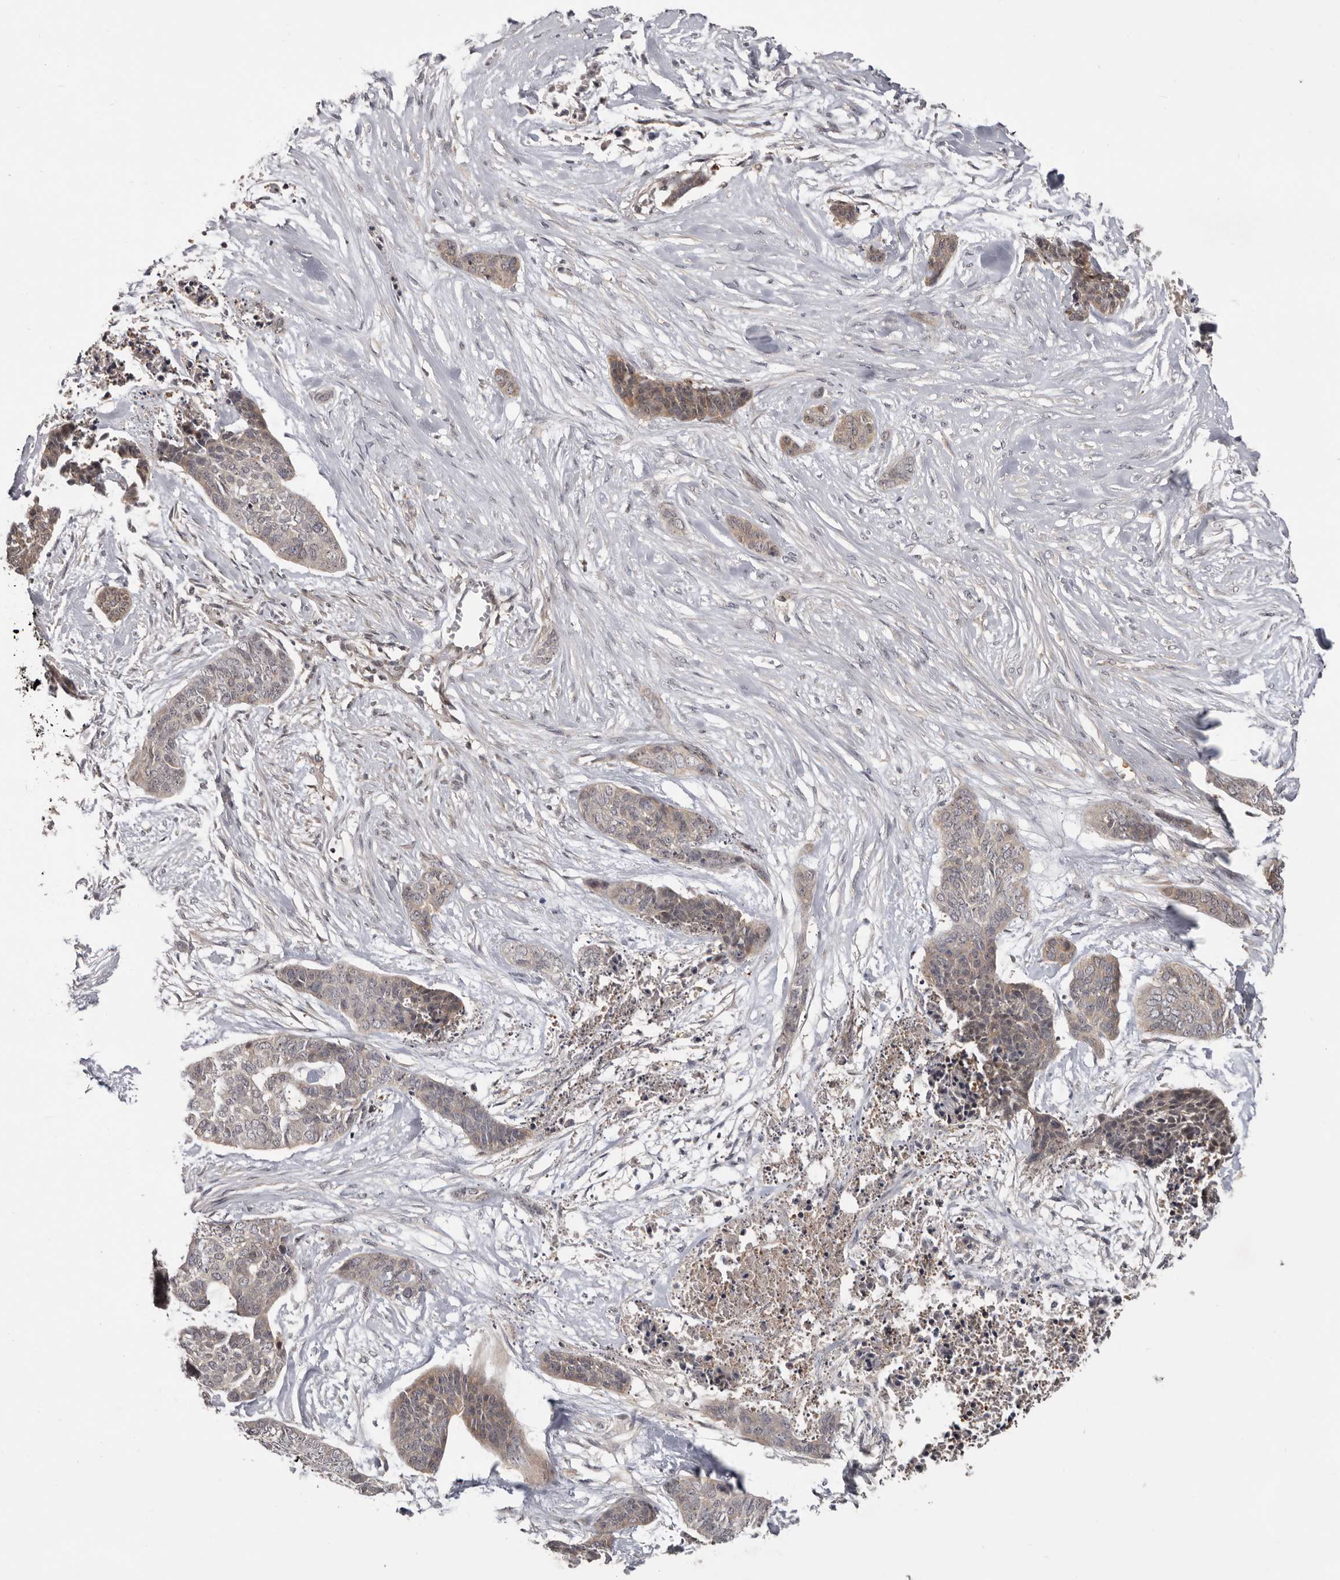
{"staining": {"intensity": "weak", "quantity": "25%-75%", "location": "cytoplasmic/membranous"}, "tissue": "skin cancer", "cell_type": "Tumor cells", "image_type": "cancer", "snomed": [{"axis": "morphology", "description": "Basal cell carcinoma"}, {"axis": "topography", "description": "Skin"}], "caption": "This is a histology image of immunohistochemistry (IHC) staining of basal cell carcinoma (skin), which shows weak positivity in the cytoplasmic/membranous of tumor cells.", "gene": "BAD", "patient": {"sex": "female", "age": 64}}